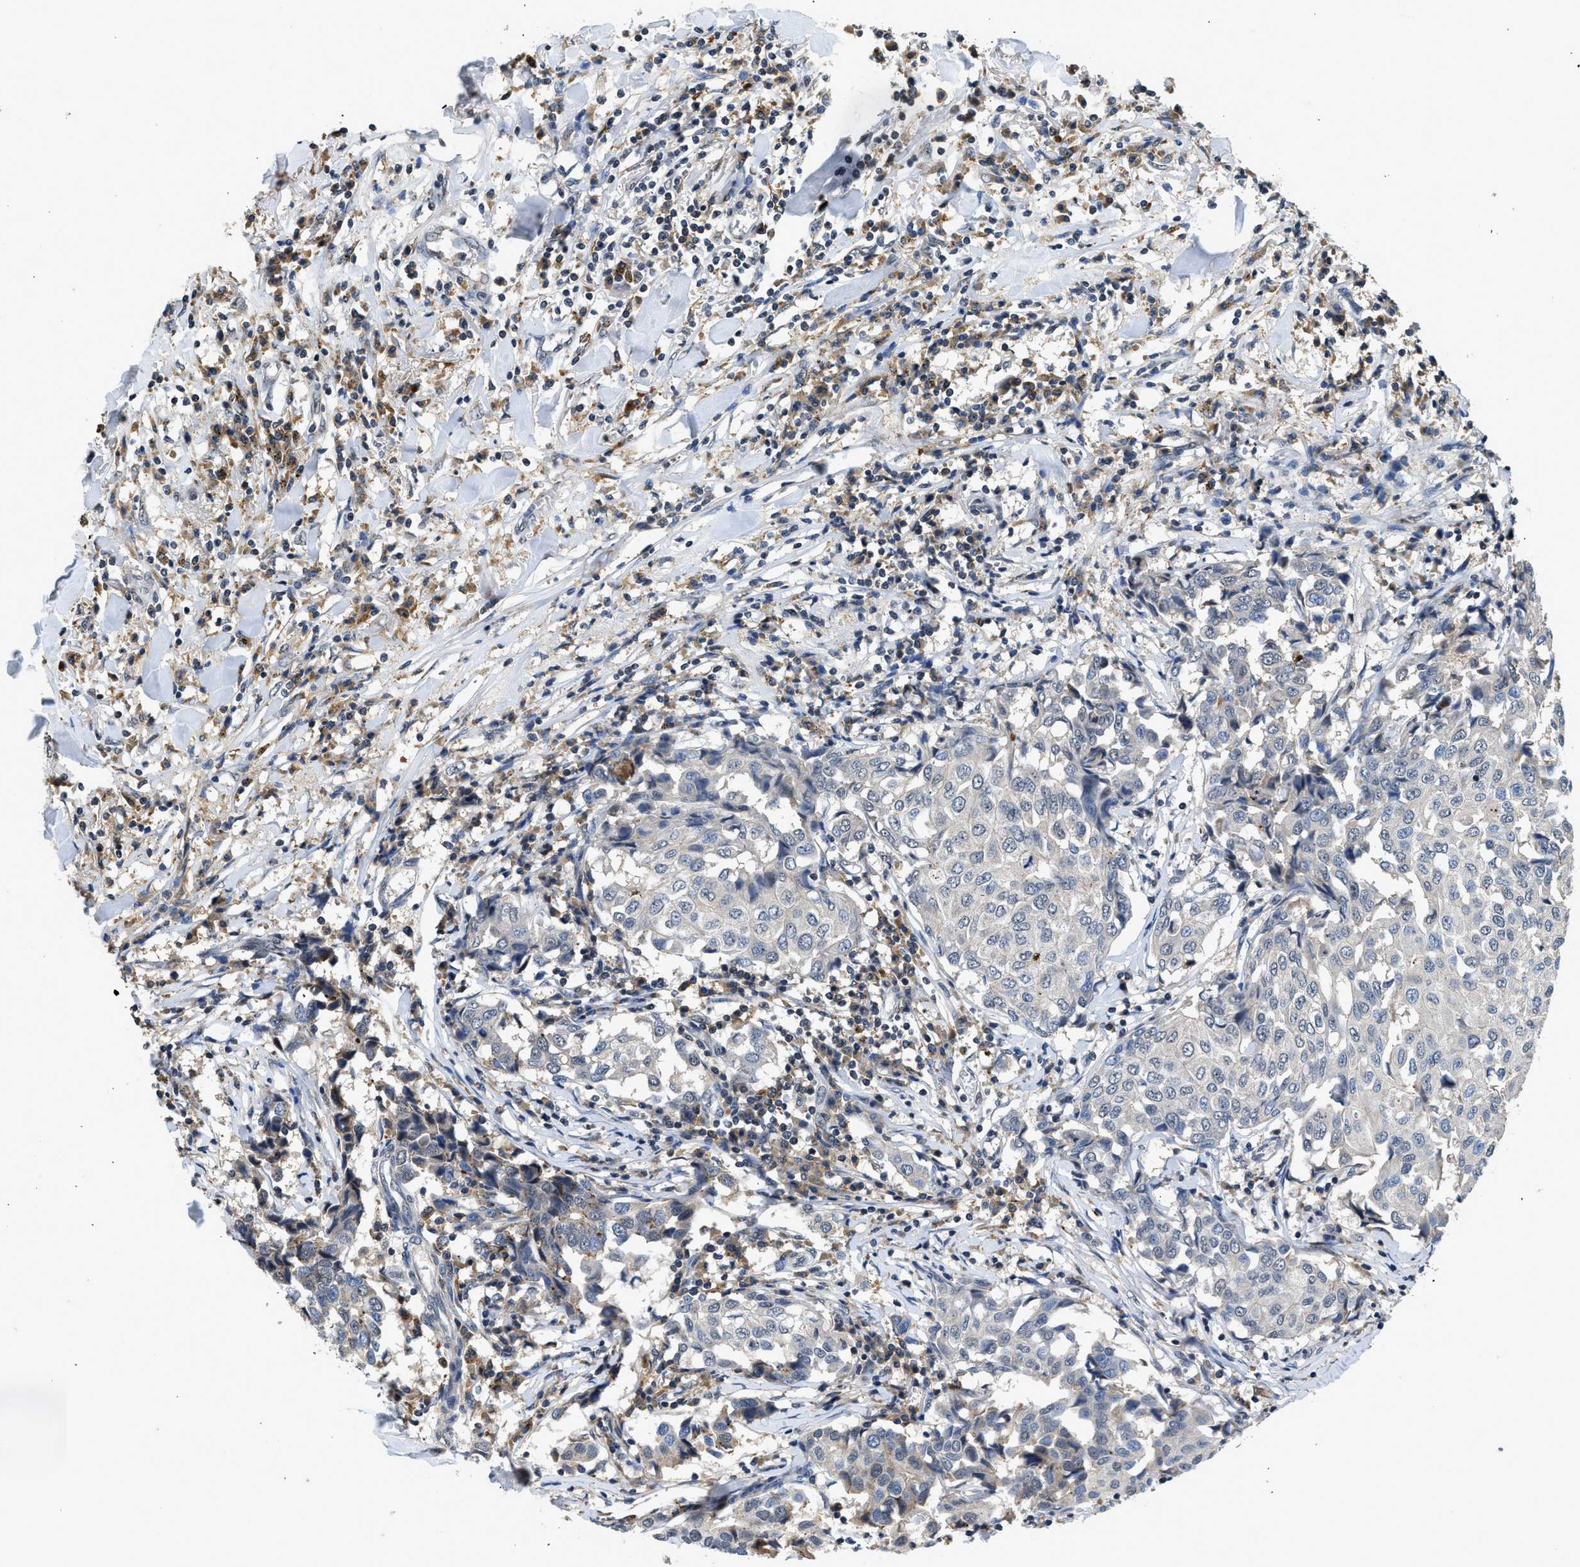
{"staining": {"intensity": "negative", "quantity": "none", "location": "none"}, "tissue": "breast cancer", "cell_type": "Tumor cells", "image_type": "cancer", "snomed": [{"axis": "morphology", "description": "Duct carcinoma"}, {"axis": "topography", "description": "Breast"}], "caption": "The immunohistochemistry (IHC) histopathology image has no significant staining in tumor cells of breast cancer tissue.", "gene": "SLC15A4", "patient": {"sex": "female", "age": 80}}